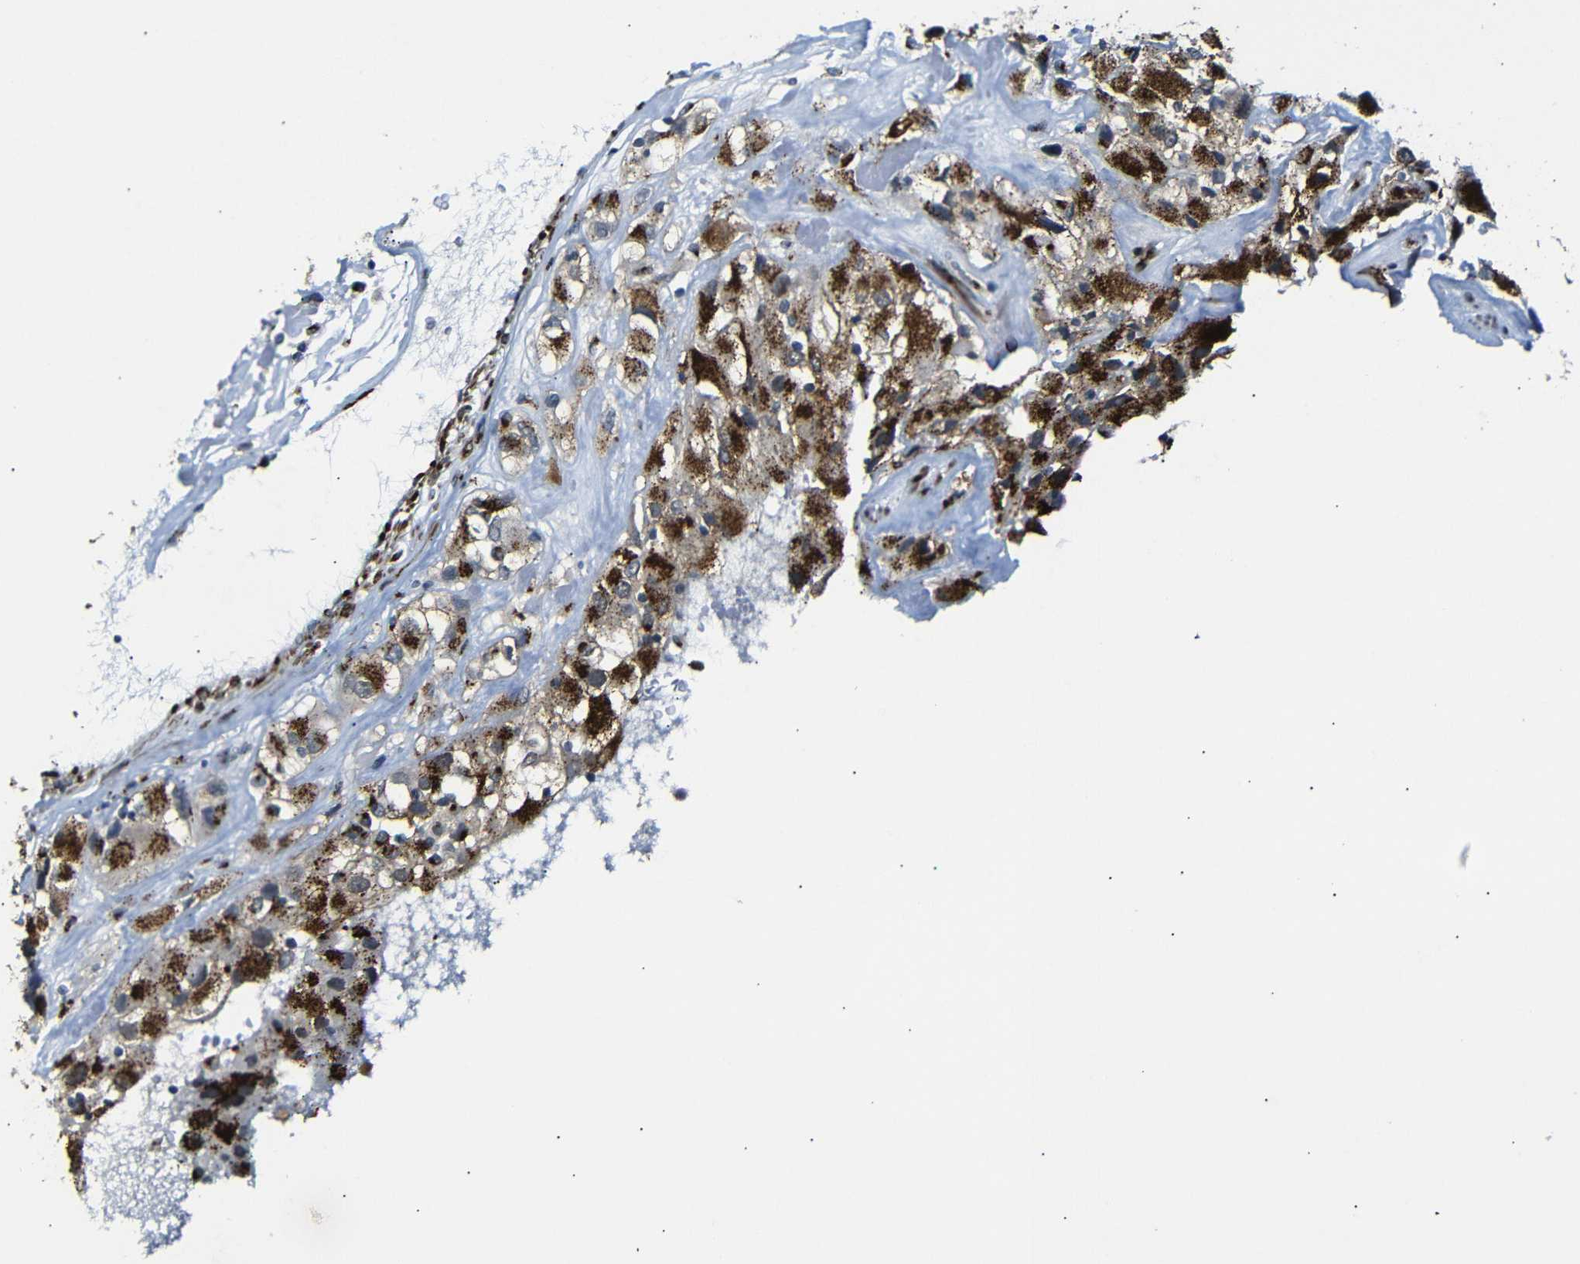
{"staining": {"intensity": "strong", "quantity": ">75%", "location": "cytoplasmic/membranous"}, "tissue": "renal cancer", "cell_type": "Tumor cells", "image_type": "cancer", "snomed": [{"axis": "morphology", "description": "Adenocarcinoma, NOS"}, {"axis": "topography", "description": "Kidney"}], "caption": "An image showing strong cytoplasmic/membranous staining in about >75% of tumor cells in renal adenocarcinoma, as visualized by brown immunohistochemical staining.", "gene": "TGOLN2", "patient": {"sex": "female", "age": 52}}